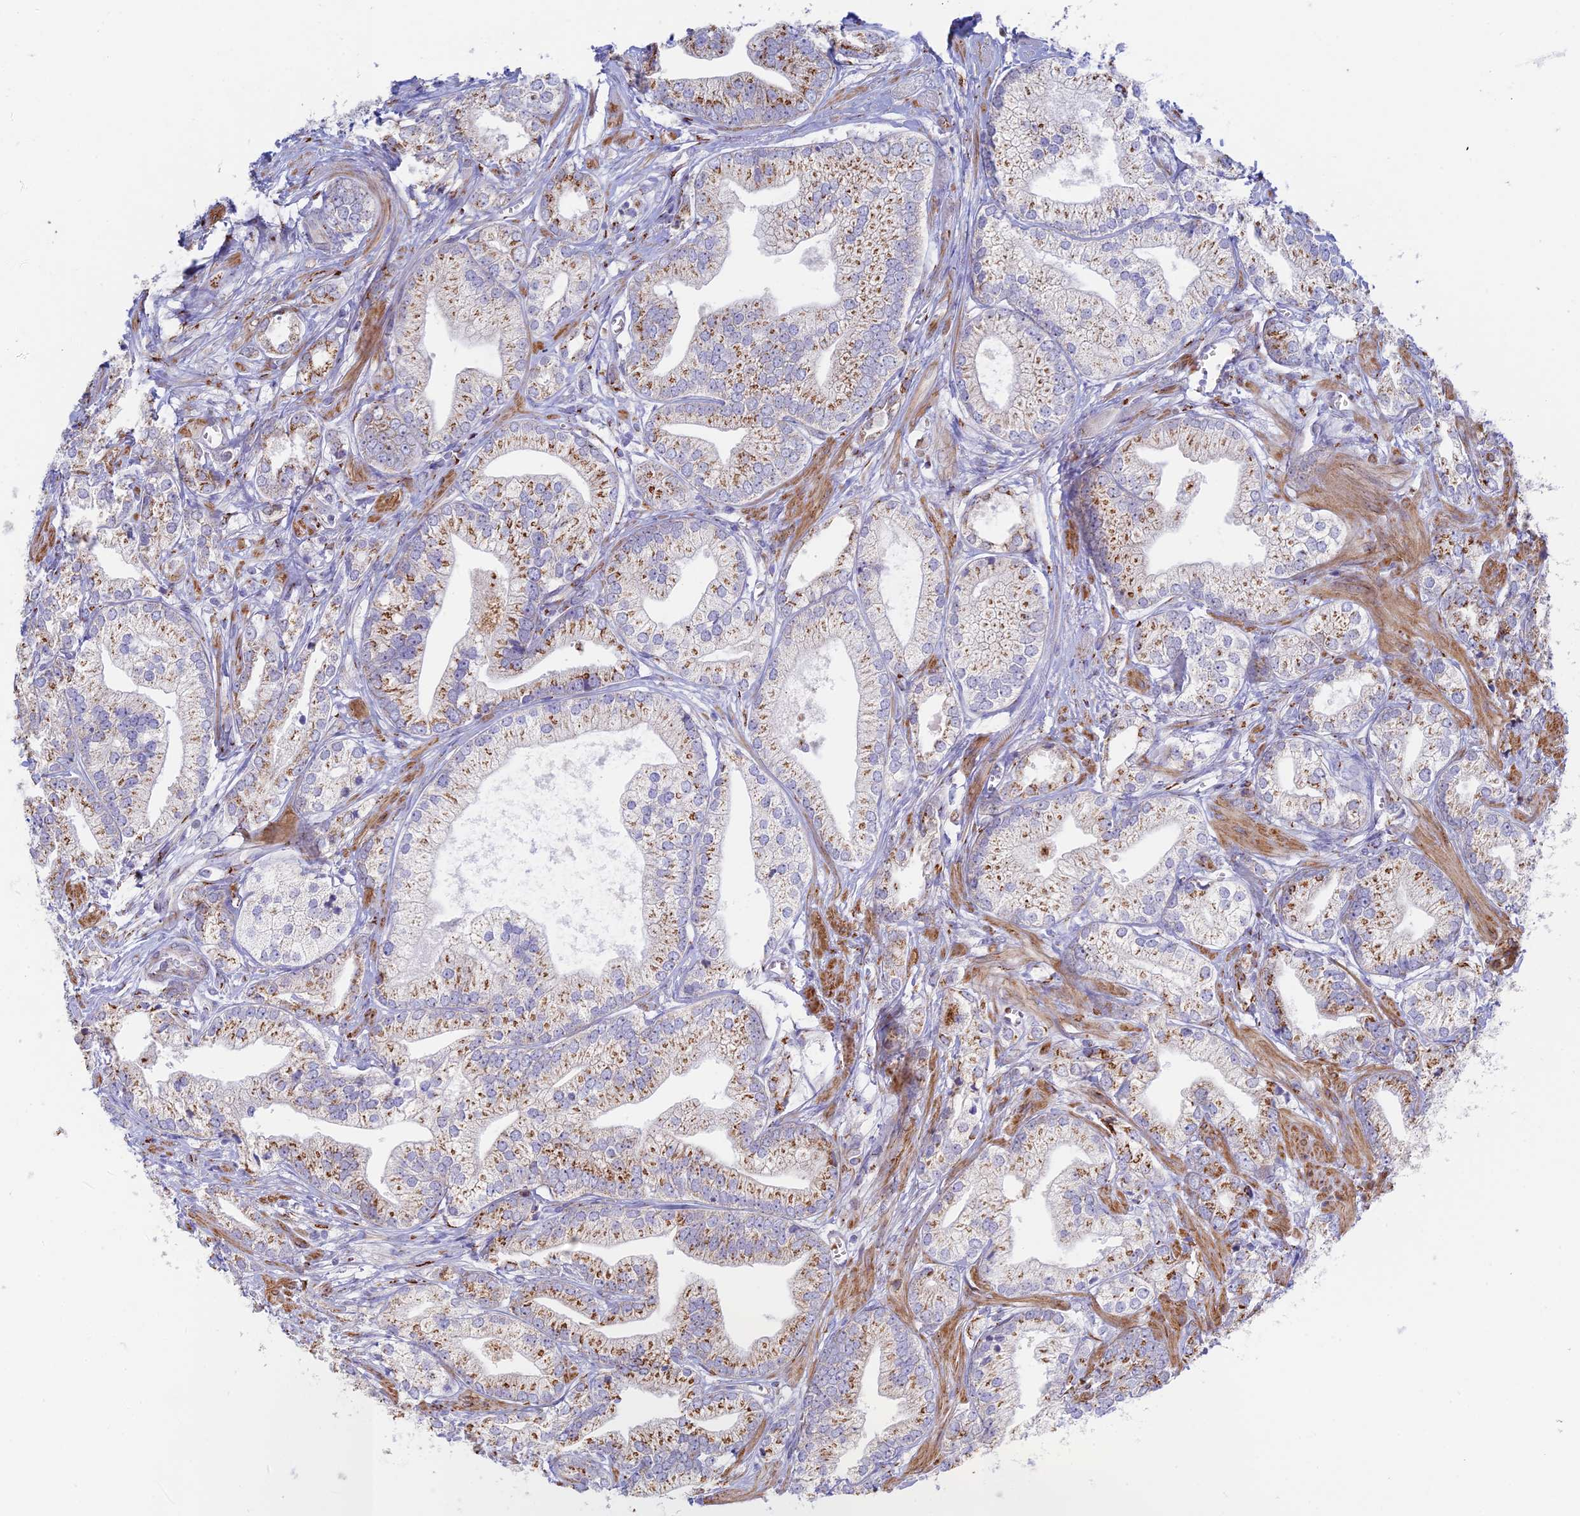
{"staining": {"intensity": "moderate", "quantity": "25%-75%", "location": "cytoplasmic/membranous"}, "tissue": "prostate cancer", "cell_type": "Tumor cells", "image_type": "cancer", "snomed": [{"axis": "morphology", "description": "Adenocarcinoma, High grade"}, {"axis": "topography", "description": "Prostate"}], "caption": "About 25%-75% of tumor cells in human high-grade adenocarcinoma (prostate) display moderate cytoplasmic/membranous protein staining as visualized by brown immunohistochemical staining.", "gene": "HS2ST1", "patient": {"sex": "male", "age": 50}}